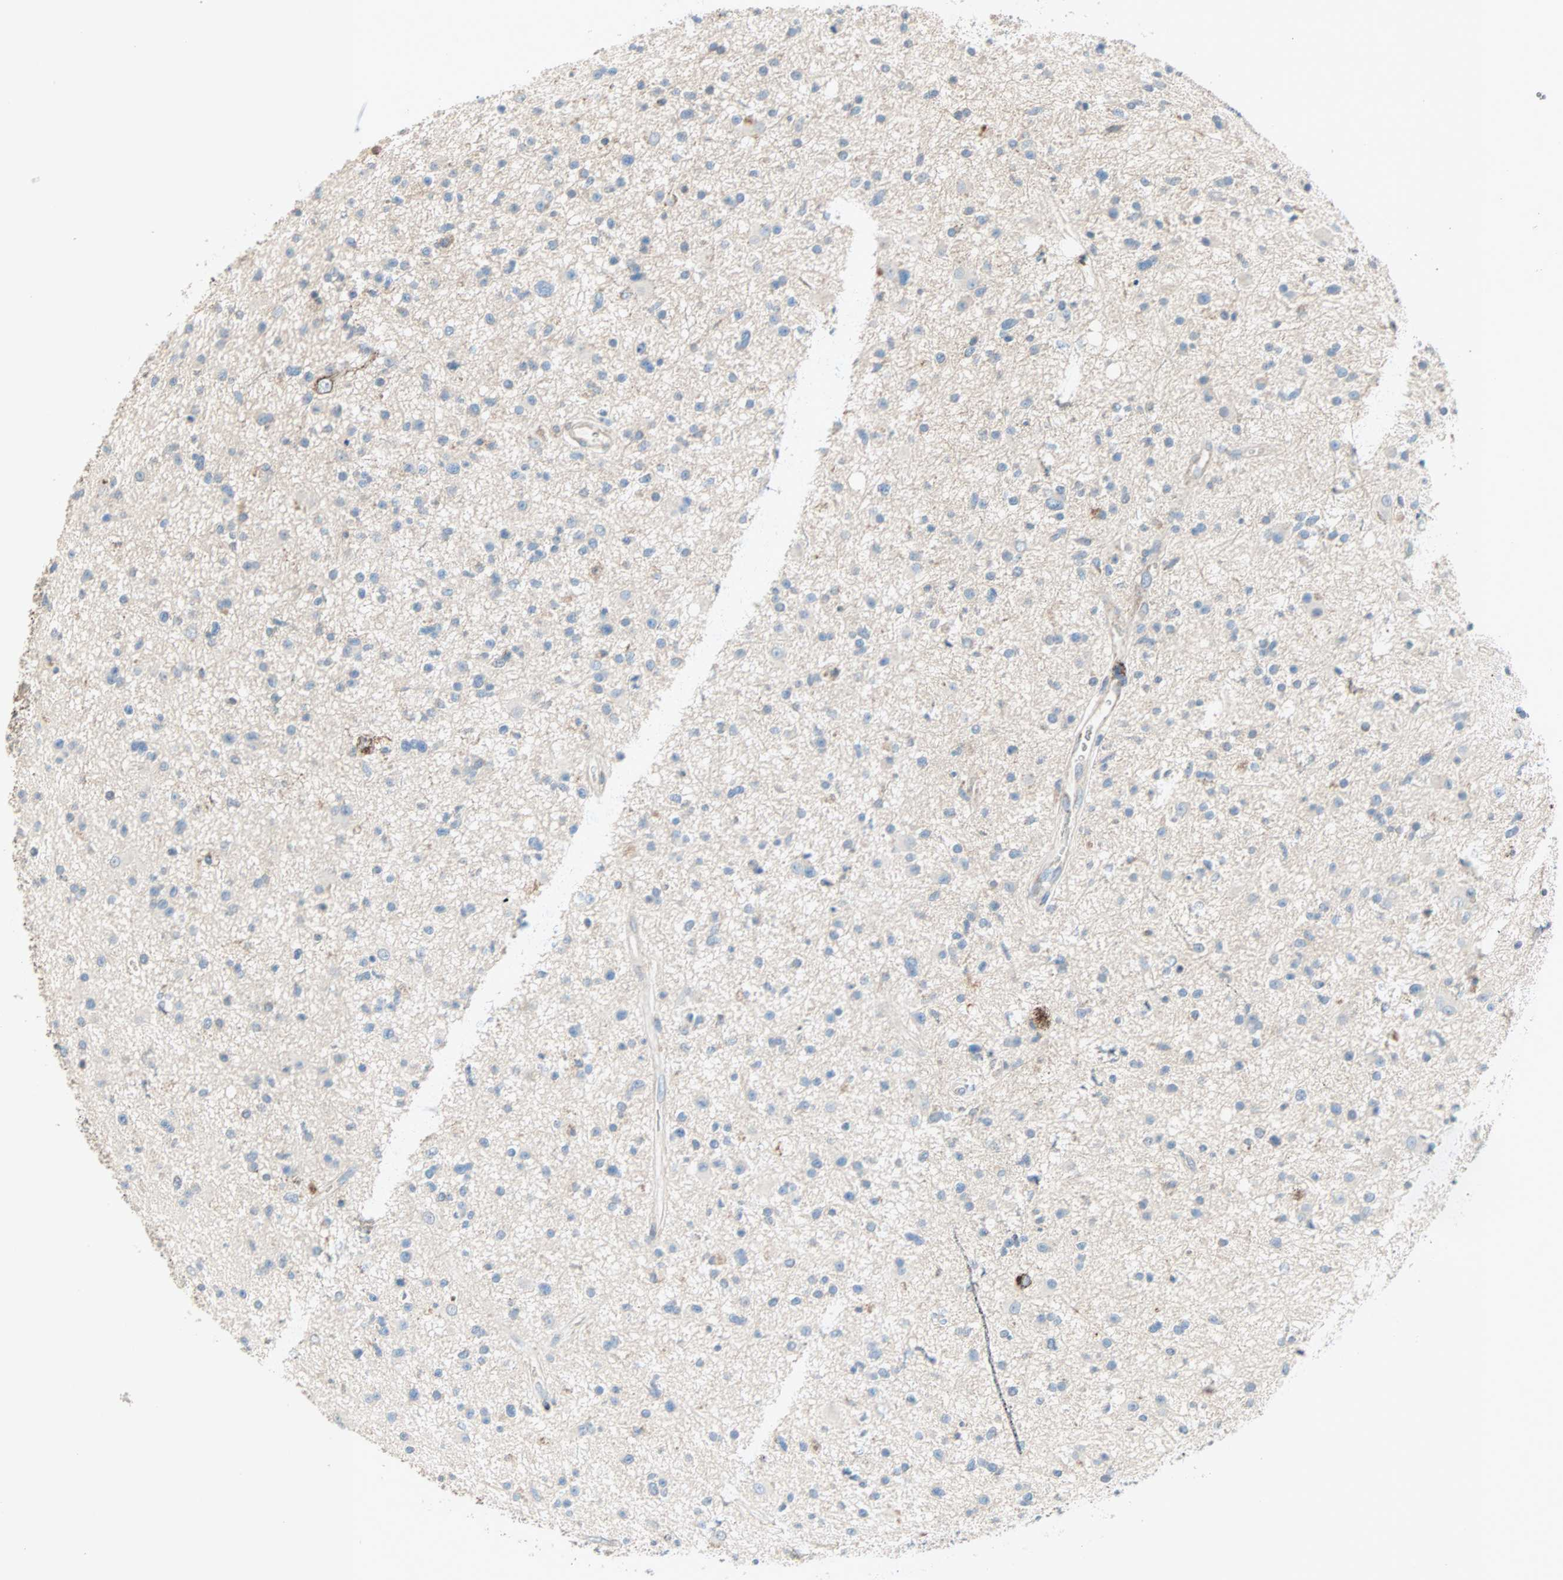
{"staining": {"intensity": "negative", "quantity": "none", "location": "none"}, "tissue": "glioma", "cell_type": "Tumor cells", "image_type": "cancer", "snomed": [{"axis": "morphology", "description": "Glioma, malignant, High grade"}, {"axis": "topography", "description": "Brain"}], "caption": "Immunohistochemical staining of glioma shows no significant positivity in tumor cells.", "gene": "ACVRL1", "patient": {"sex": "male", "age": 33}}